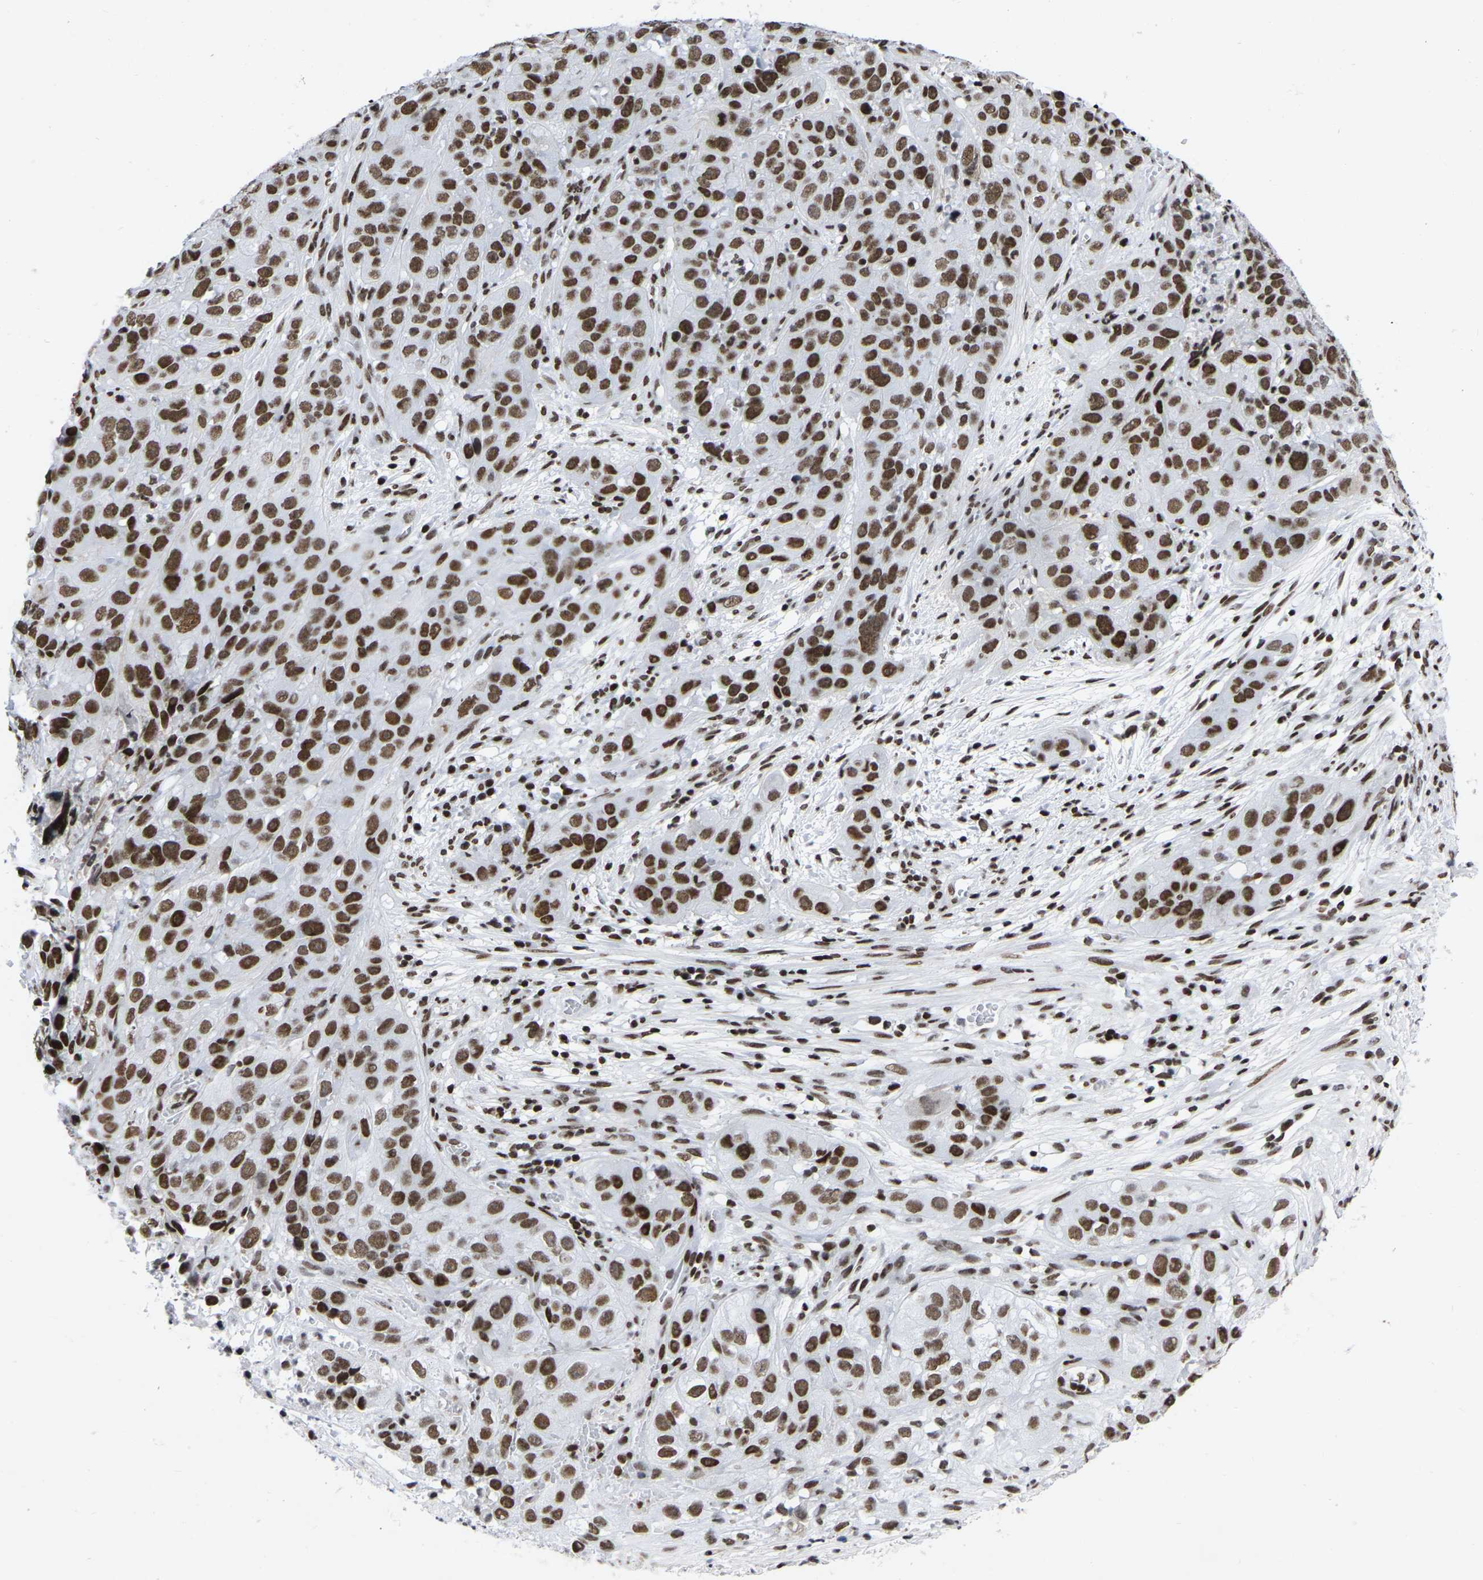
{"staining": {"intensity": "moderate", "quantity": ">75%", "location": "nuclear"}, "tissue": "cervical cancer", "cell_type": "Tumor cells", "image_type": "cancer", "snomed": [{"axis": "morphology", "description": "Squamous cell carcinoma, NOS"}, {"axis": "topography", "description": "Cervix"}], "caption": "Cervical cancer stained with a protein marker displays moderate staining in tumor cells.", "gene": "PRCC", "patient": {"sex": "female", "age": 32}}